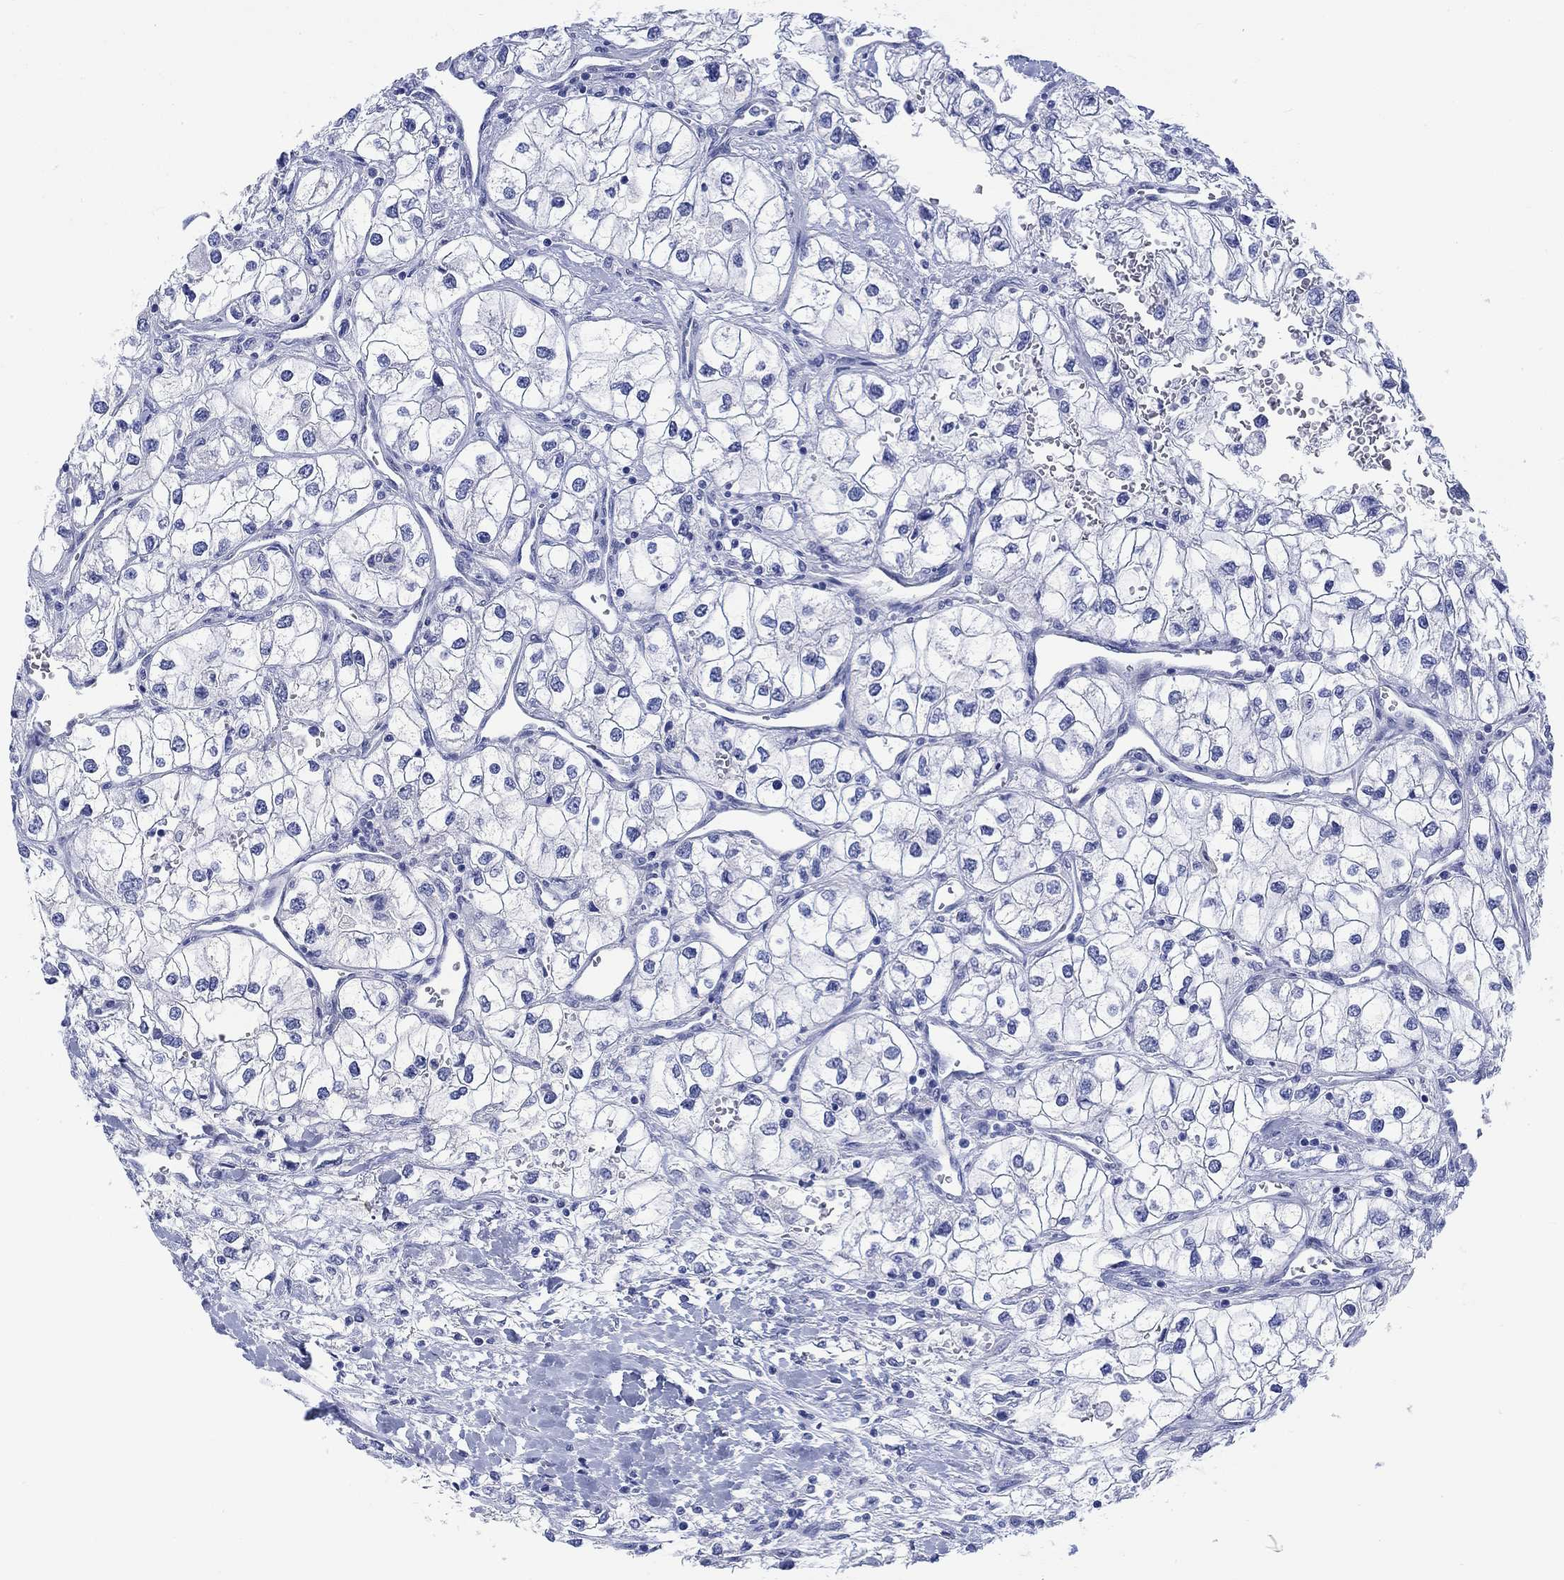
{"staining": {"intensity": "negative", "quantity": "none", "location": "none"}, "tissue": "renal cancer", "cell_type": "Tumor cells", "image_type": "cancer", "snomed": [{"axis": "morphology", "description": "Adenocarcinoma, NOS"}, {"axis": "topography", "description": "Kidney"}], "caption": "Tumor cells are negative for protein expression in human renal cancer. (DAB (3,3'-diaminobenzidine) immunohistochemistry (IHC), high magnification).", "gene": "MSI1", "patient": {"sex": "male", "age": 59}}